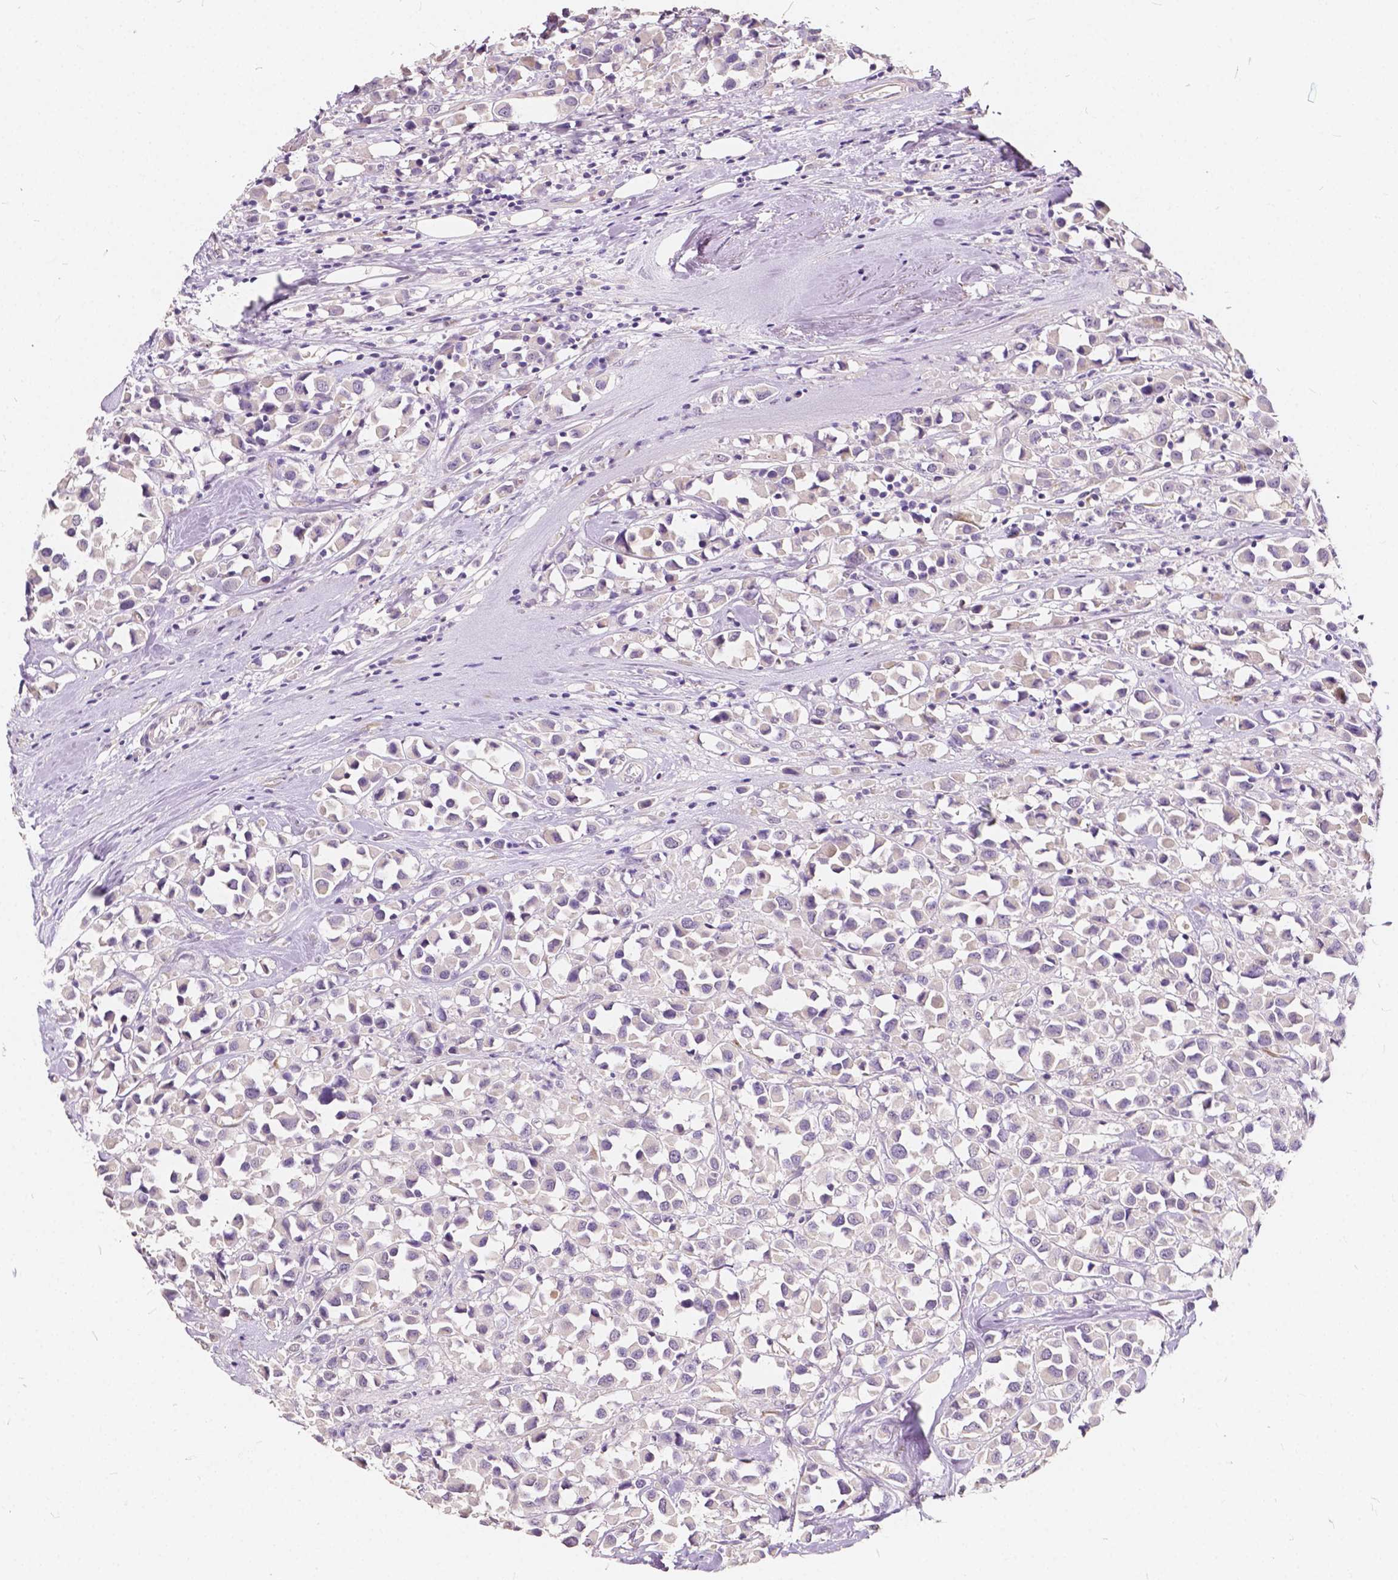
{"staining": {"intensity": "negative", "quantity": "none", "location": "none"}, "tissue": "breast cancer", "cell_type": "Tumor cells", "image_type": "cancer", "snomed": [{"axis": "morphology", "description": "Duct carcinoma"}, {"axis": "topography", "description": "Breast"}], "caption": "This micrograph is of breast infiltrating ductal carcinoma stained with immunohistochemistry to label a protein in brown with the nuclei are counter-stained blue. There is no staining in tumor cells.", "gene": "SLC7A8", "patient": {"sex": "female", "age": 61}}